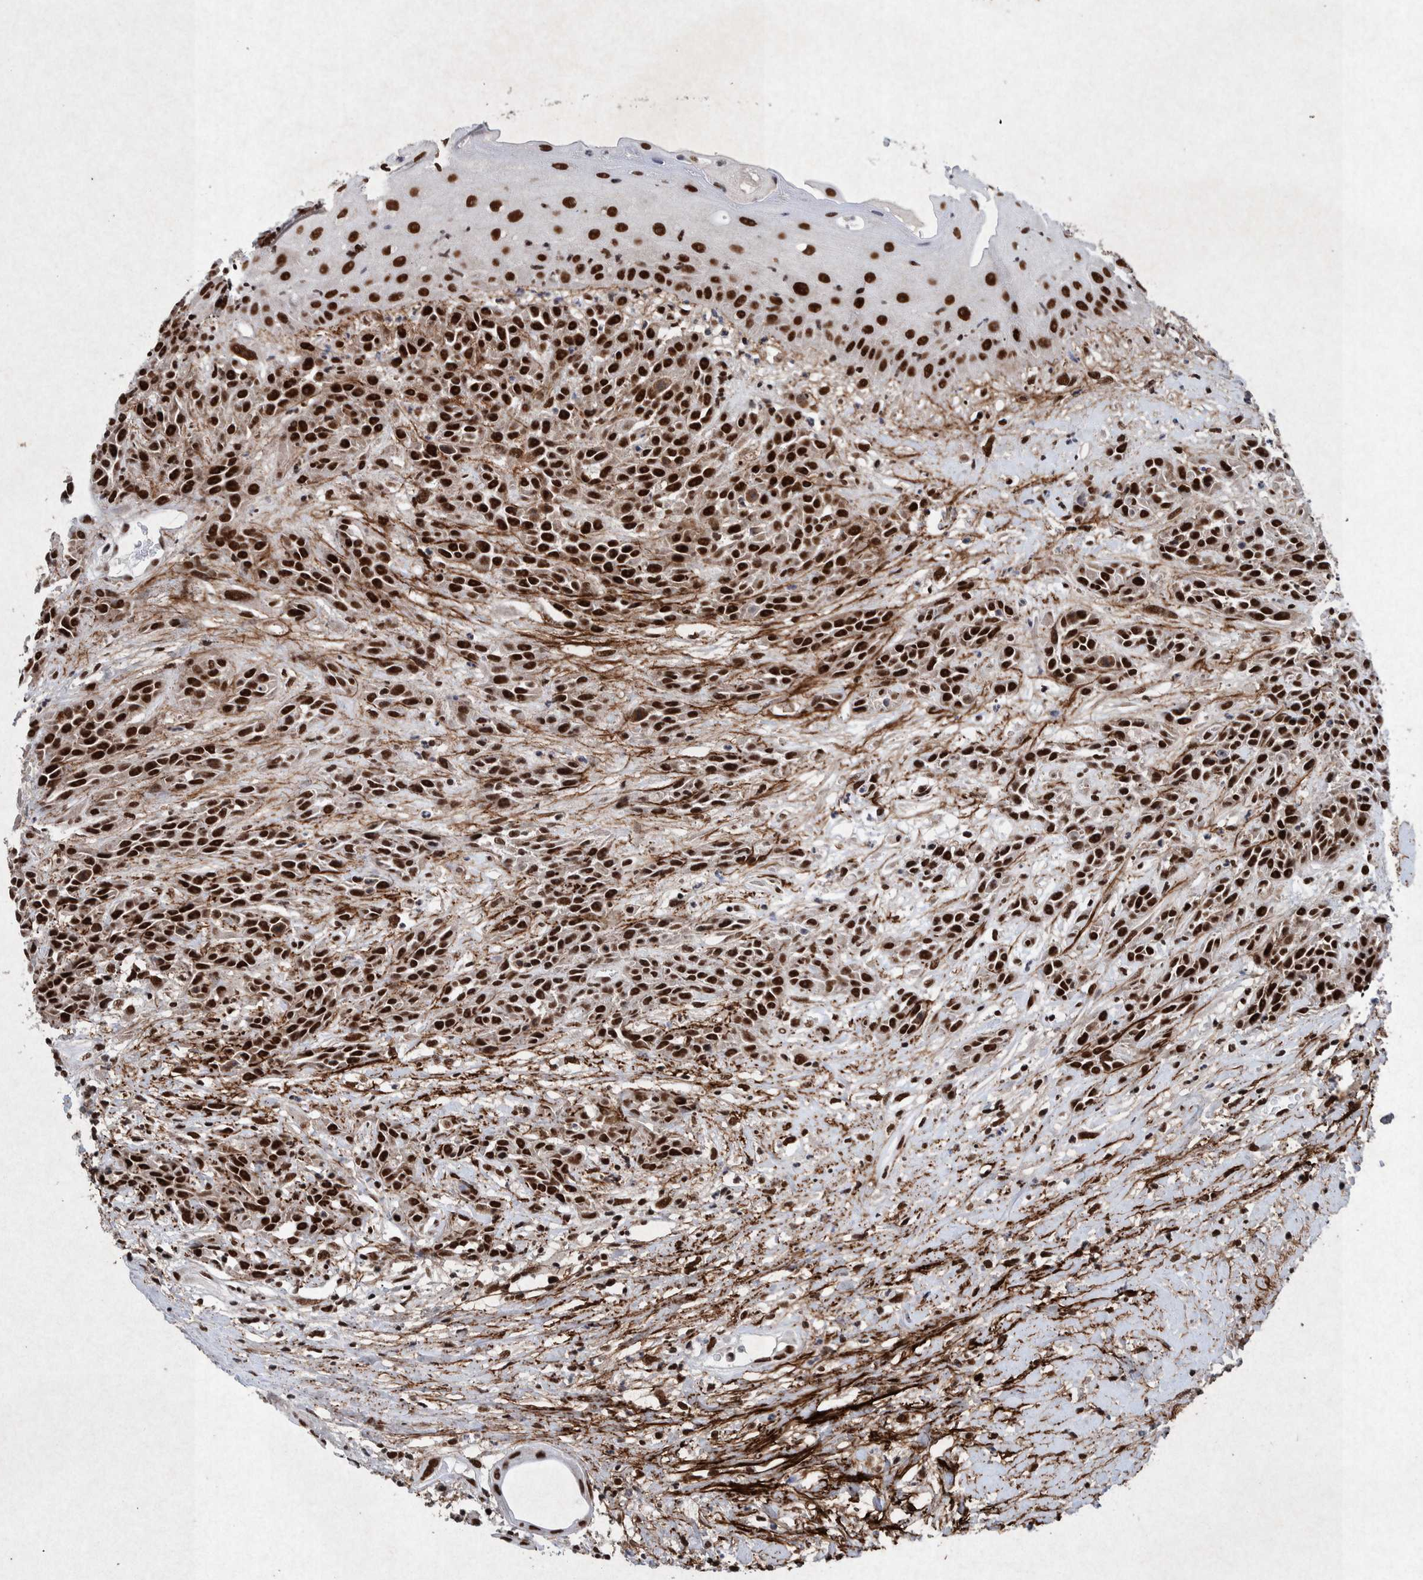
{"staining": {"intensity": "strong", "quantity": ">75%", "location": "nuclear"}, "tissue": "head and neck cancer", "cell_type": "Tumor cells", "image_type": "cancer", "snomed": [{"axis": "morphology", "description": "Normal tissue, NOS"}, {"axis": "morphology", "description": "Squamous cell carcinoma, NOS"}, {"axis": "topography", "description": "Cartilage tissue"}, {"axis": "topography", "description": "Head-Neck"}], "caption": "This photomicrograph exhibits head and neck cancer (squamous cell carcinoma) stained with IHC to label a protein in brown. The nuclear of tumor cells show strong positivity for the protein. Nuclei are counter-stained blue.", "gene": "TAF10", "patient": {"sex": "male", "age": 62}}